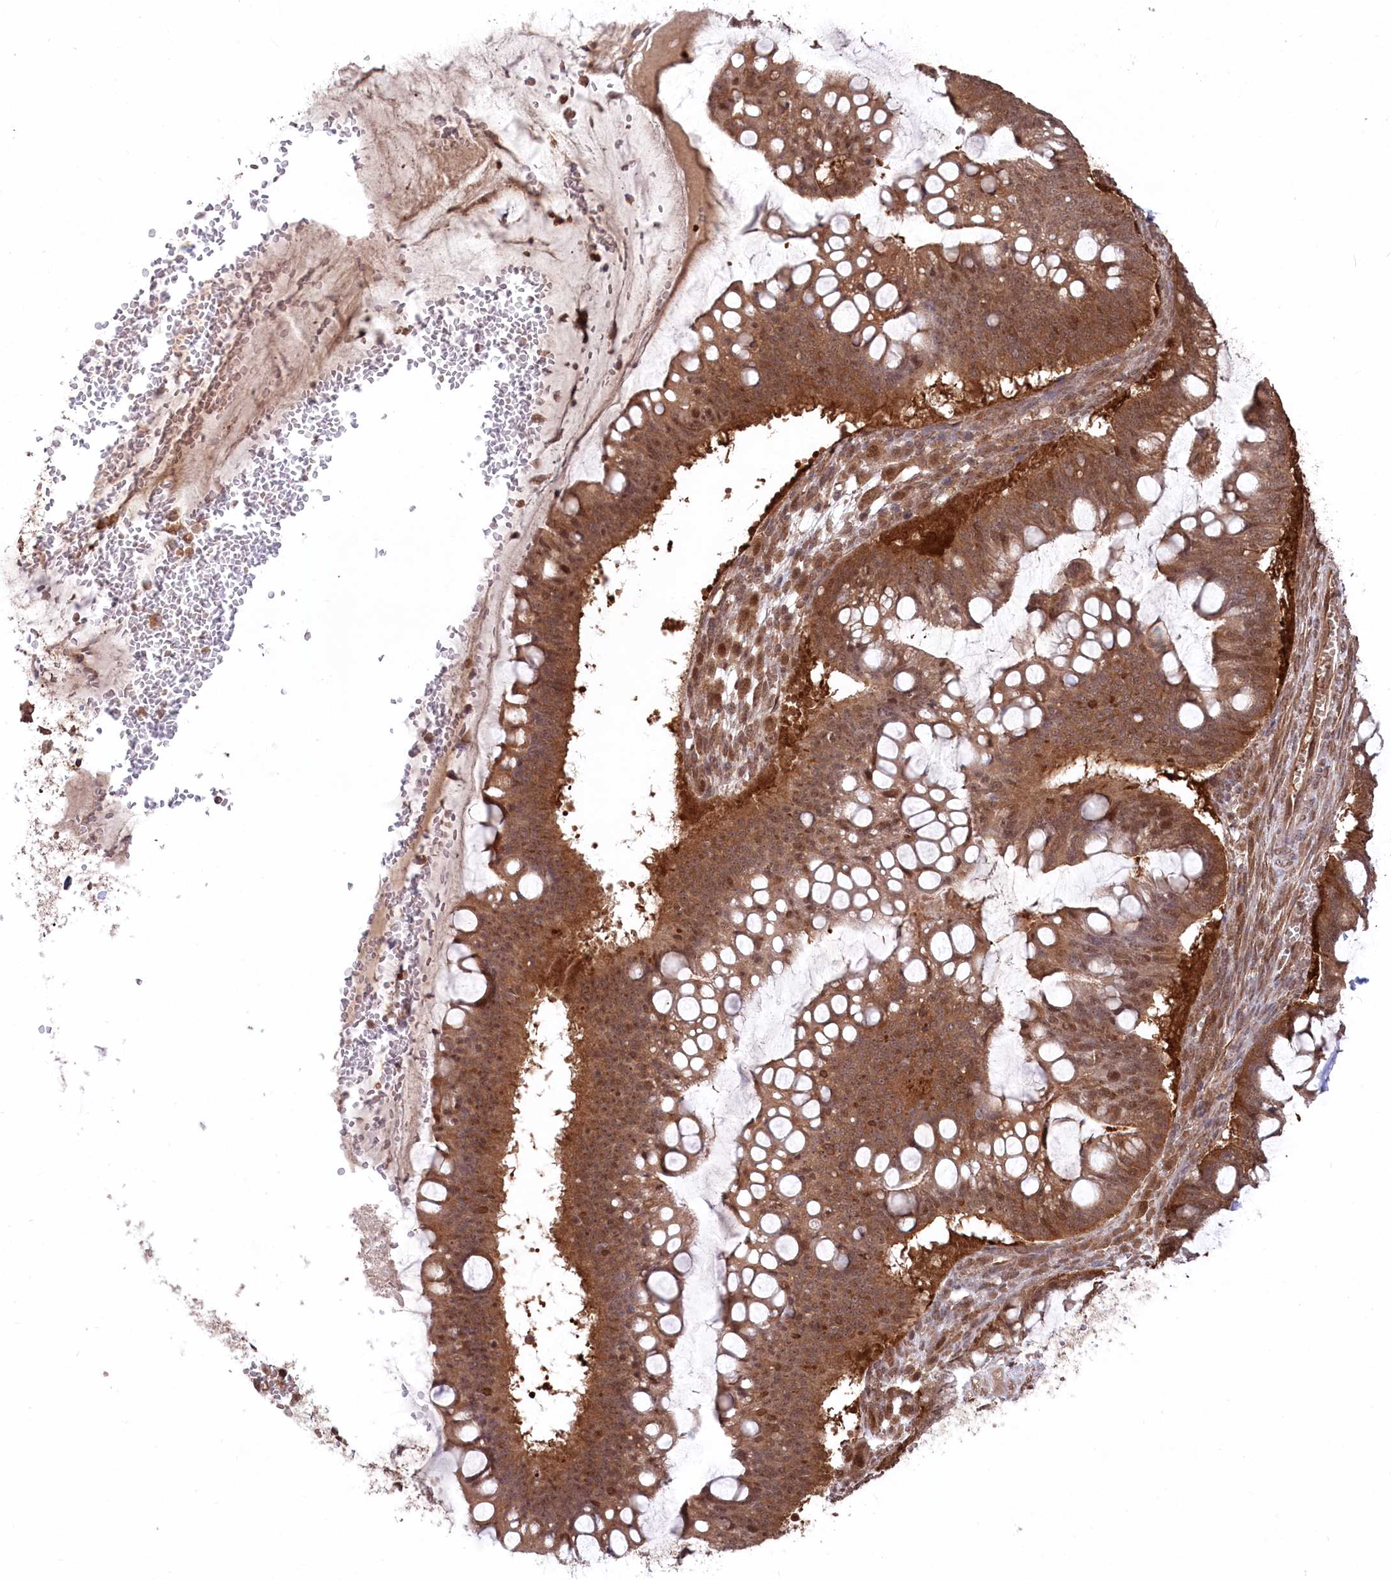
{"staining": {"intensity": "strong", "quantity": ">75%", "location": "cytoplasmic/membranous,nuclear"}, "tissue": "ovarian cancer", "cell_type": "Tumor cells", "image_type": "cancer", "snomed": [{"axis": "morphology", "description": "Cystadenocarcinoma, mucinous, NOS"}, {"axis": "topography", "description": "Ovary"}], "caption": "This micrograph reveals ovarian mucinous cystadenocarcinoma stained with immunohistochemistry to label a protein in brown. The cytoplasmic/membranous and nuclear of tumor cells show strong positivity for the protein. Nuclei are counter-stained blue.", "gene": "PSMA1", "patient": {"sex": "female", "age": 73}}